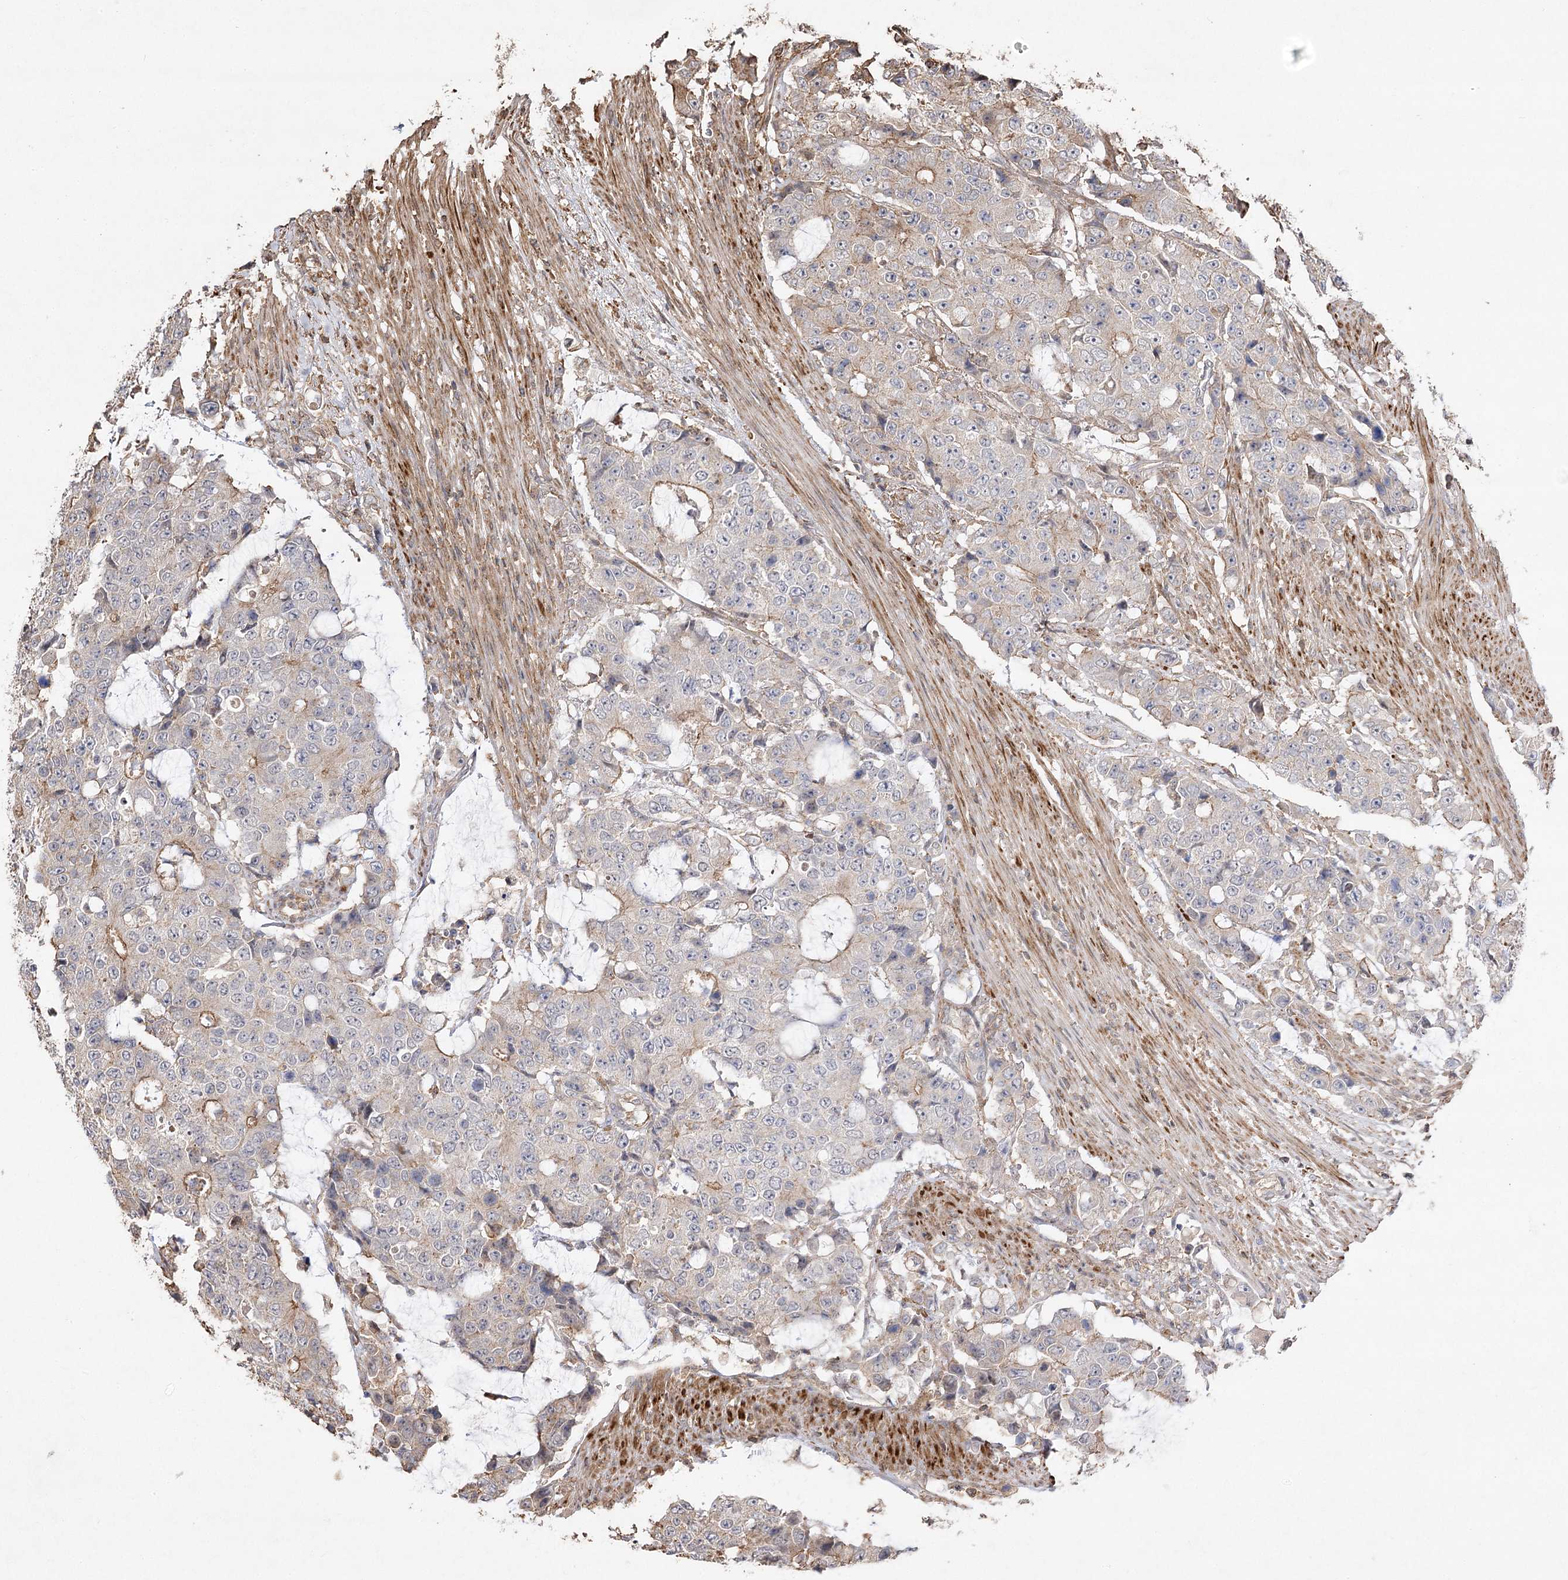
{"staining": {"intensity": "moderate", "quantity": "<25%", "location": "cytoplasmic/membranous"}, "tissue": "colorectal cancer", "cell_type": "Tumor cells", "image_type": "cancer", "snomed": [{"axis": "morphology", "description": "Adenocarcinoma, NOS"}, {"axis": "topography", "description": "Colon"}], "caption": "Colorectal cancer (adenocarcinoma) was stained to show a protein in brown. There is low levels of moderate cytoplasmic/membranous staining in about <25% of tumor cells.", "gene": "OBSL1", "patient": {"sex": "female", "age": 86}}